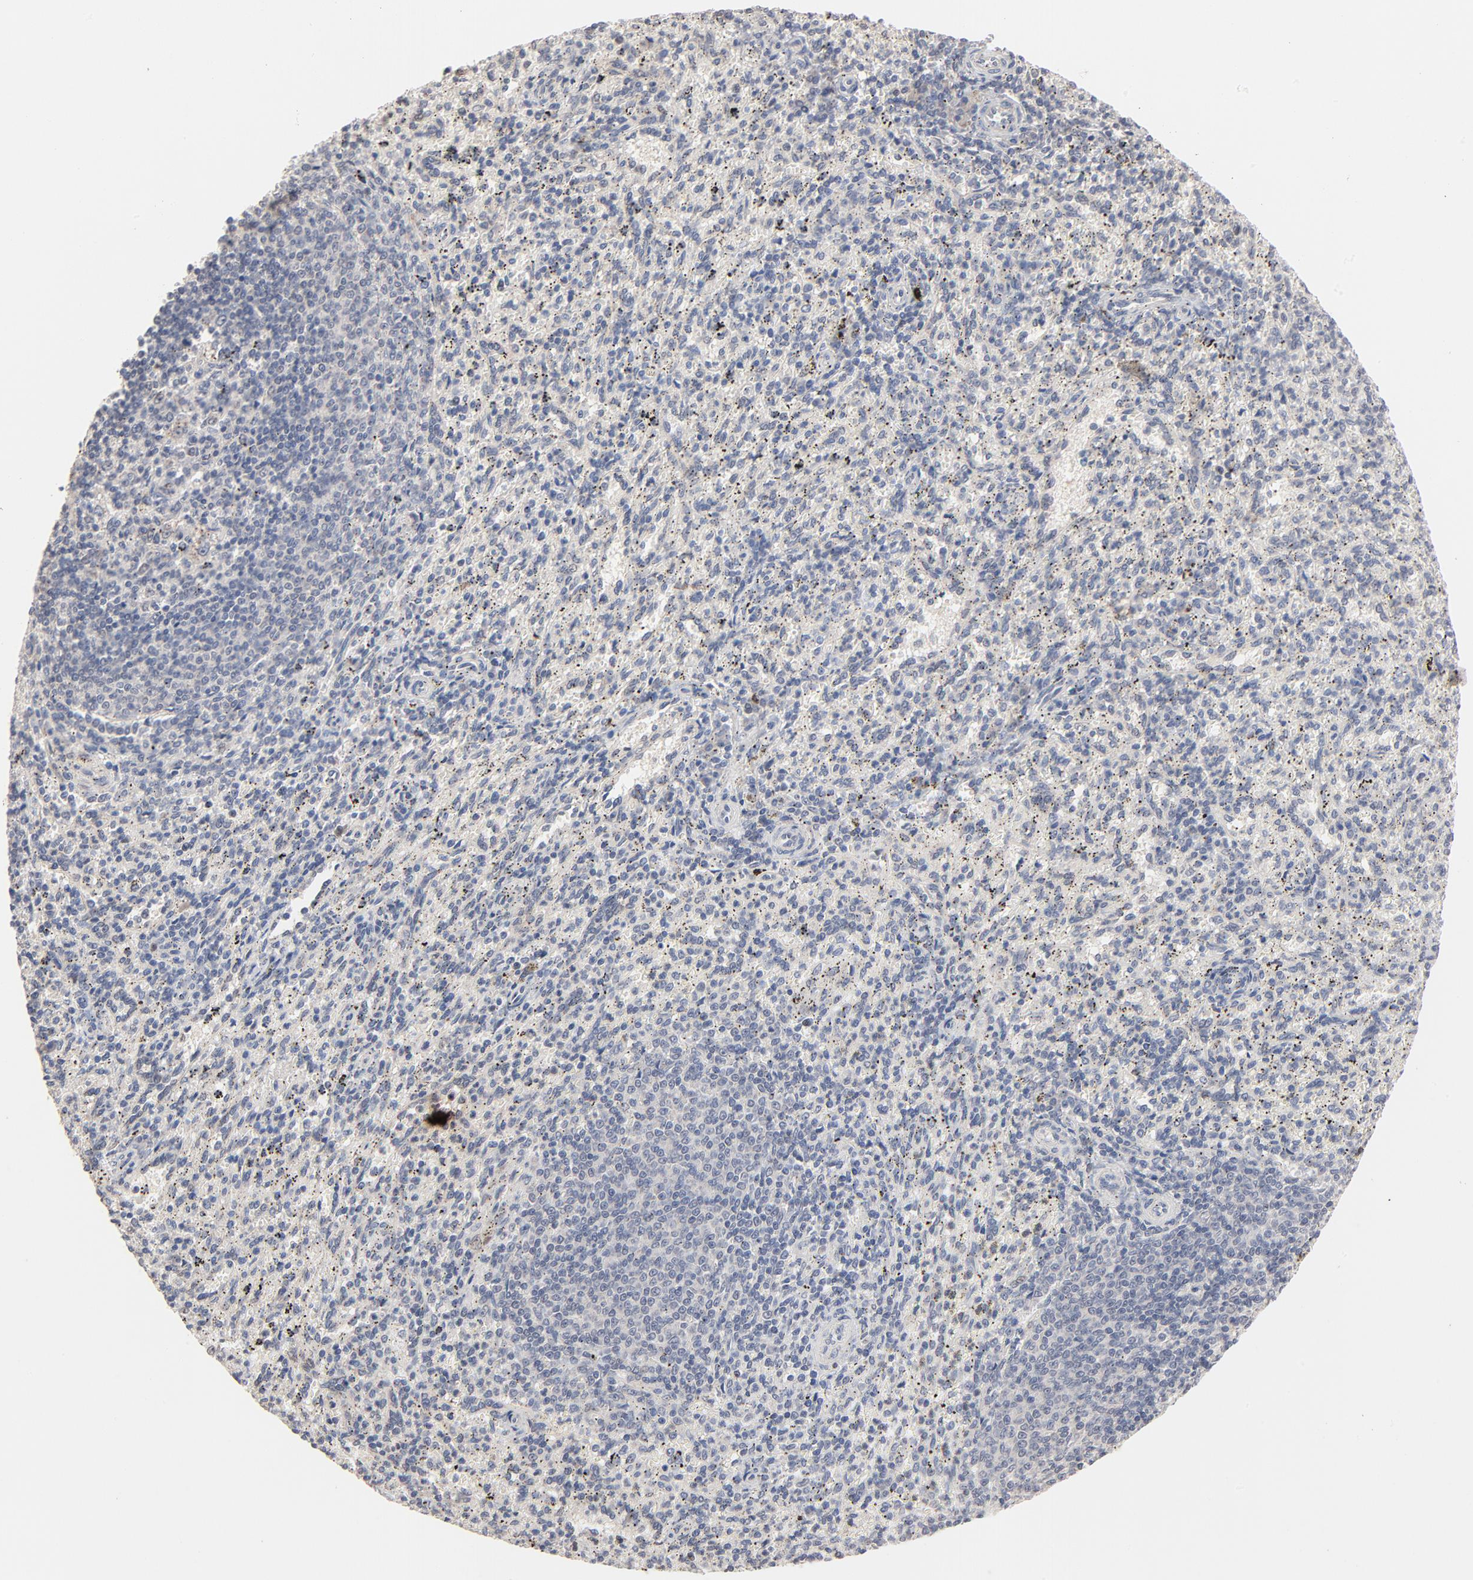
{"staining": {"intensity": "negative", "quantity": "none", "location": "none"}, "tissue": "spleen", "cell_type": "Cells in red pulp", "image_type": "normal", "snomed": [{"axis": "morphology", "description": "Normal tissue, NOS"}, {"axis": "topography", "description": "Spleen"}], "caption": "A high-resolution histopathology image shows immunohistochemistry (IHC) staining of unremarkable spleen, which demonstrates no significant staining in cells in red pulp. The staining is performed using DAB (3,3'-diaminobenzidine) brown chromogen with nuclei counter-stained in using hematoxylin.", "gene": "MSL2", "patient": {"sex": "female", "age": 10}}